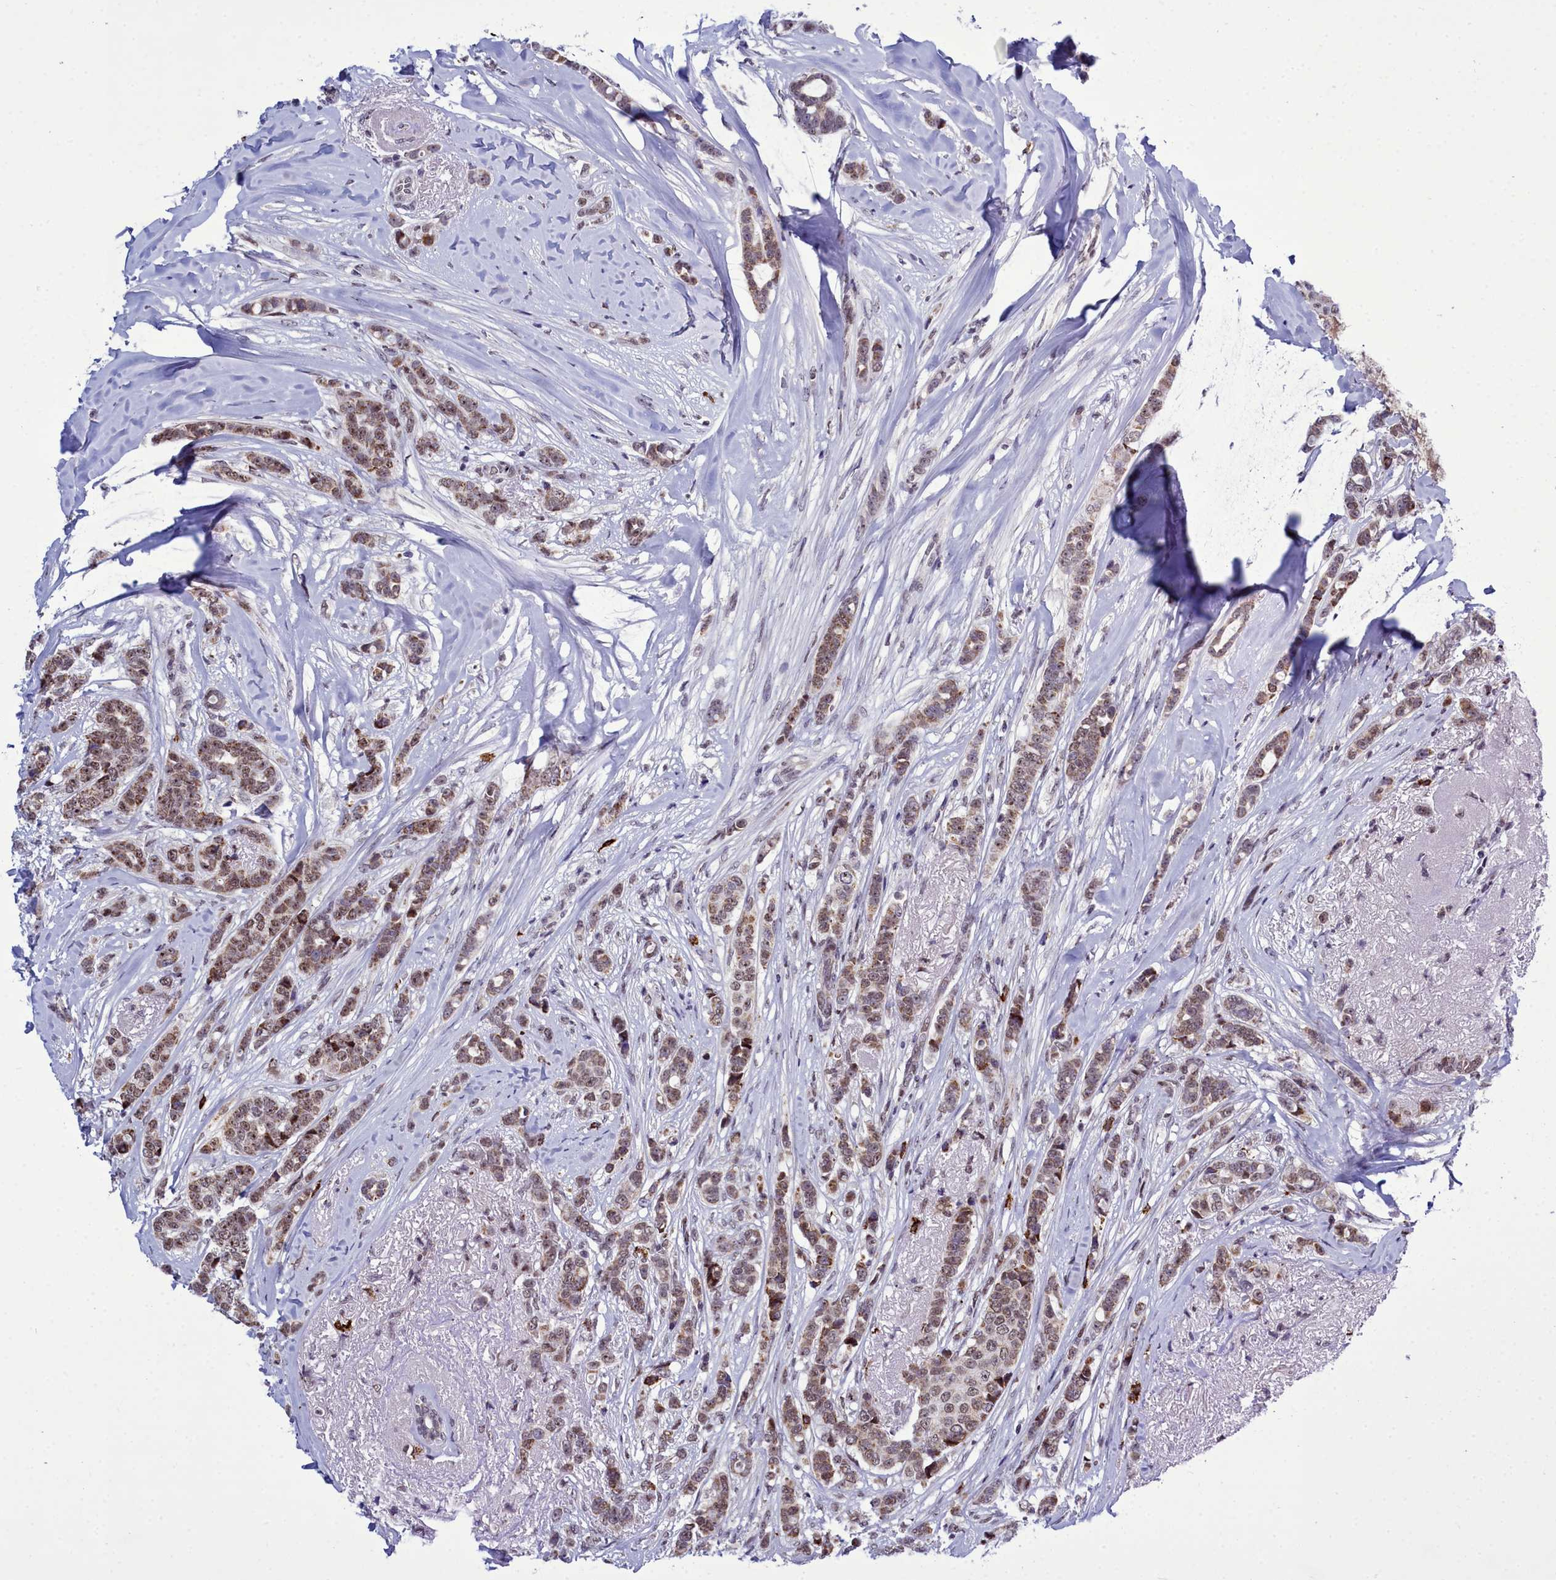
{"staining": {"intensity": "moderate", "quantity": ">75%", "location": "nuclear"}, "tissue": "breast cancer", "cell_type": "Tumor cells", "image_type": "cancer", "snomed": [{"axis": "morphology", "description": "Lobular carcinoma"}, {"axis": "topography", "description": "Breast"}], "caption": "IHC (DAB) staining of breast cancer (lobular carcinoma) demonstrates moderate nuclear protein positivity in about >75% of tumor cells.", "gene": "POM121L2", "patient": {"sex": "female", "age": 51}}